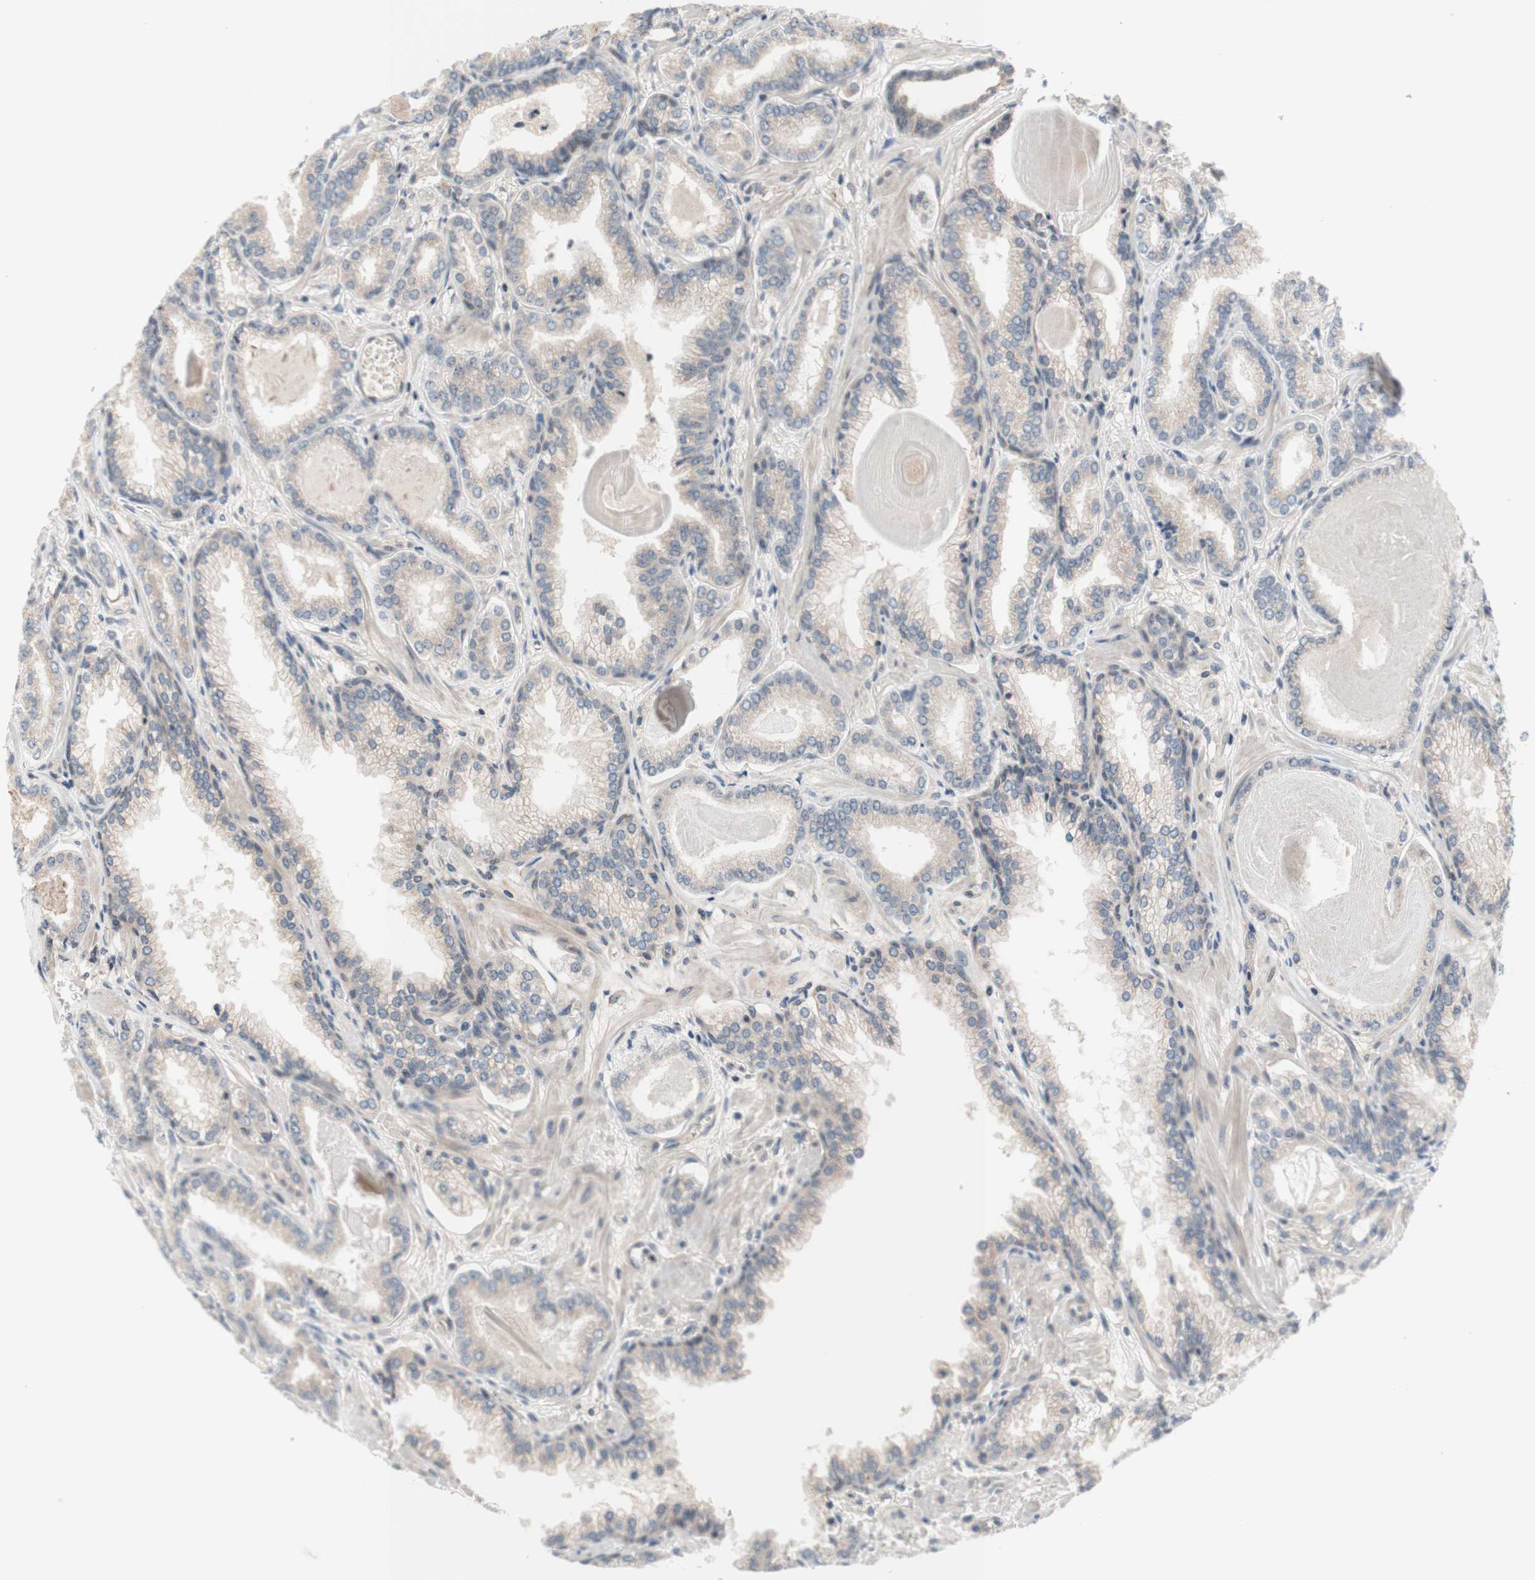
{"staining": {"intensity": "weak", "quantity": "25%-75%", "location": "cytoplasmic/membranous"}, "tissue": "prostate cancer", "cell_type": "Tumor cells", "image_type": "cancer", "snomed": [{"axis": "morphology", "description": "Adenocarcinoma, Low grade"}, {"axis": "topography", "description": "Prostate"}], "caption": "The photomicrograph reveals immunohistochemical staining of prostate adenocarcinoma (low-grade). There is weak cytoplasmic/membranous expression is appreciated in approximately 25%-75% of tumor cells.", "gene": "CD55", "patient": {"sex": "male", "age": 59}}